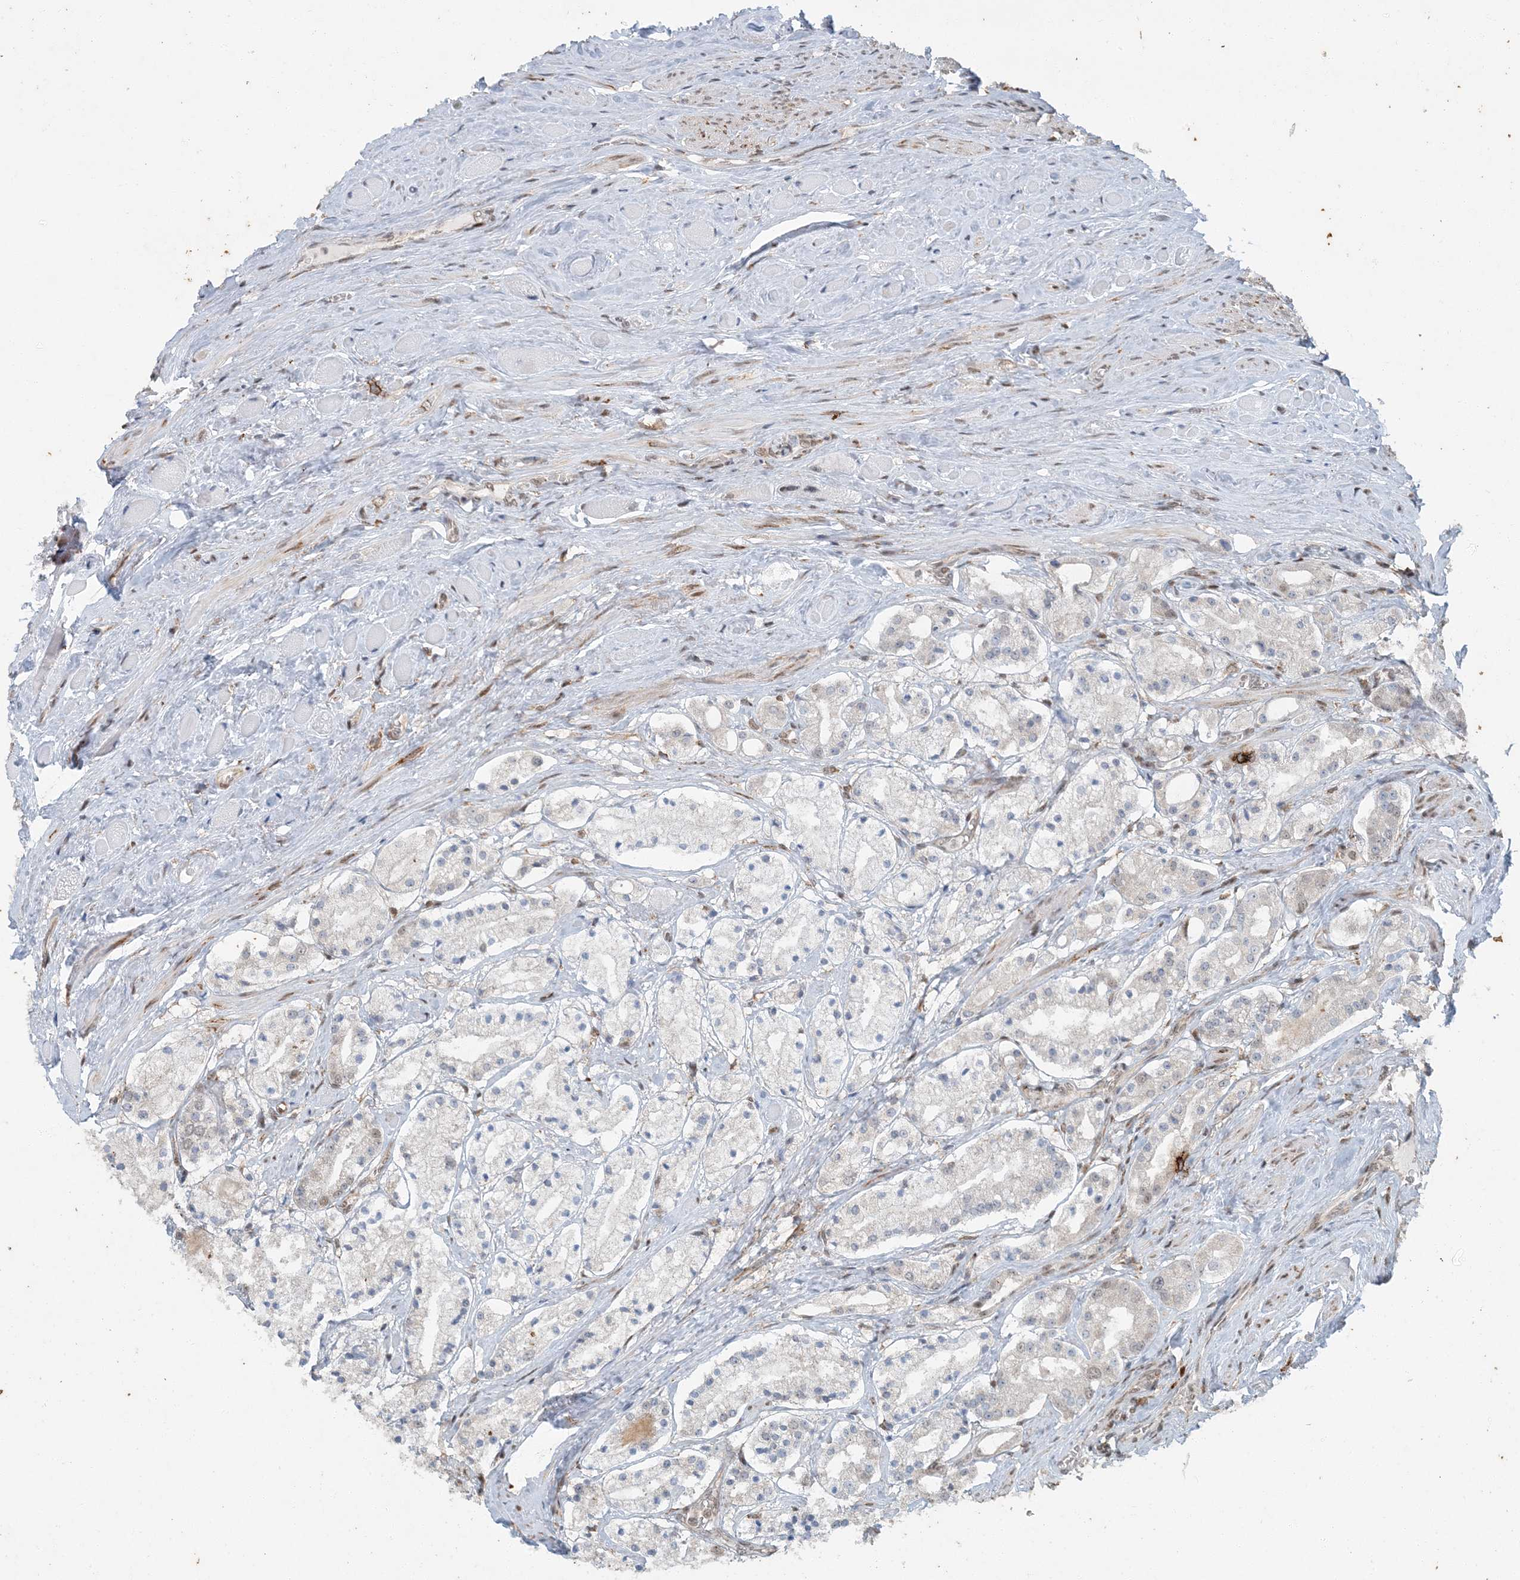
{"staining": {"intensity": "moderate", "quantity": "<25%", "location": "nuclear"}, "tissue": "prostate cancer", "cell_type": "Tumor cells", "image_type": "cancer", "snomed": [{"axis": "morphology", "description": "Adenocarcinoma, High grade"}, {"axis": "topography", "description": "Prostate"}], "caption": "Prostate adenocarcinoma (high-grade) tissue reveals moderate nuclear positivity in about <25% of tumor cells Immunohistochemistry (ihc) stains the protein of interest in brown and the nuclei are stained blue.", "gene": "AK9", "patient": {"sex": "male", "age": 64}}